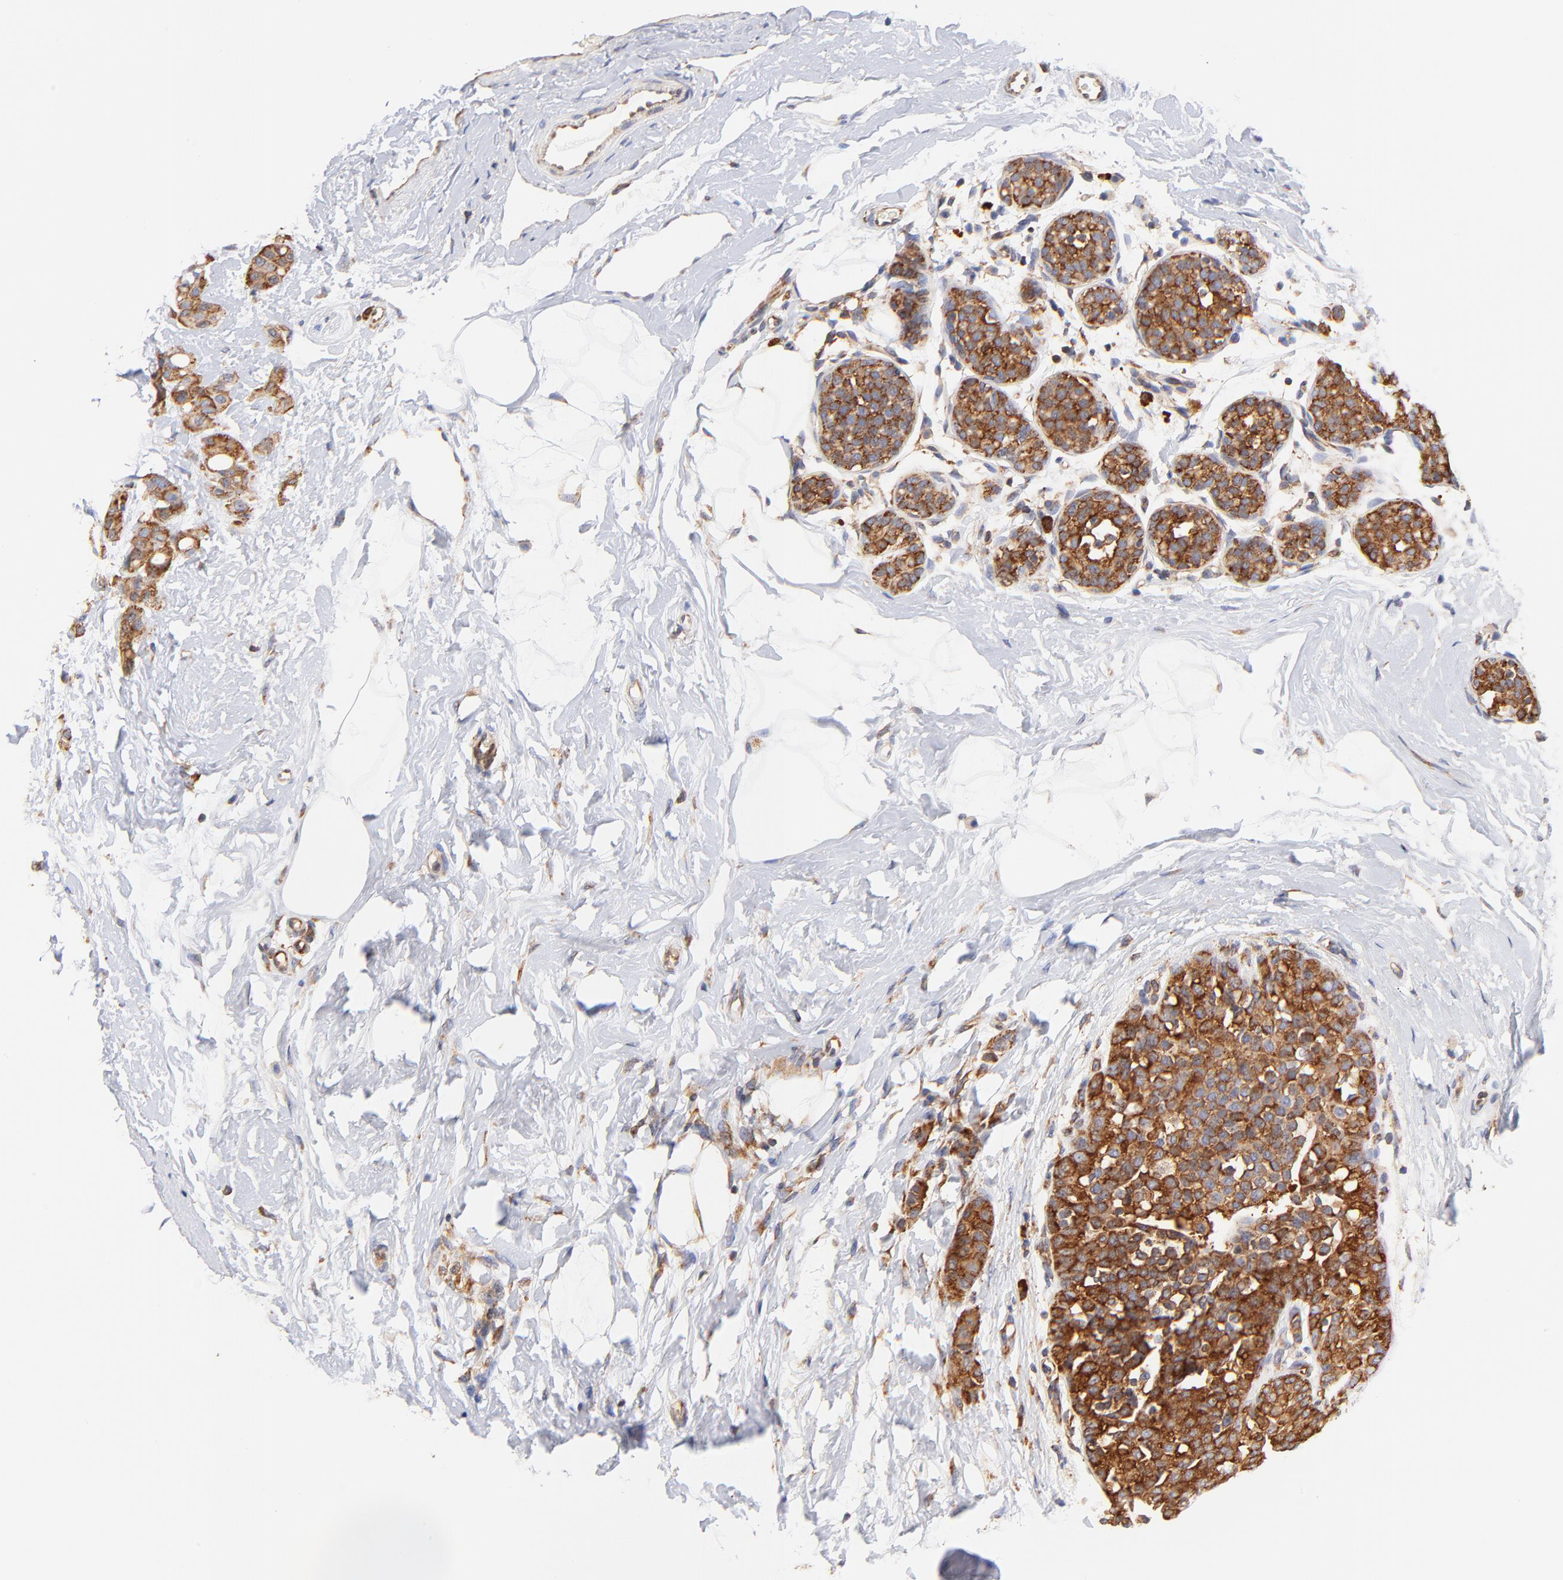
{"staining": {"intensity": "strong", "quantity": ">75%", "location": "cytoplasmic/membranous"}, "tissue": "breast cancer", "cell_type": "Tumor cells", "image_type": "cancer", "snomed": [{"axis": "morphology", "description": "Lobular carcinoma, in situ"}, {"axis": "morphology", "description": "Lobular carcinoma"}, {"axis": "topography", "description": "Breast"}], "caption": "An image showing strong cytoplasmic/membranous expression in about >75% of tumor cells in breast cancer (lobular carcinoma in situ), as visualized by brown immunohistochemical staining.", "gene": "RPL27", "patient": {"sex": "female", "age": 41}}